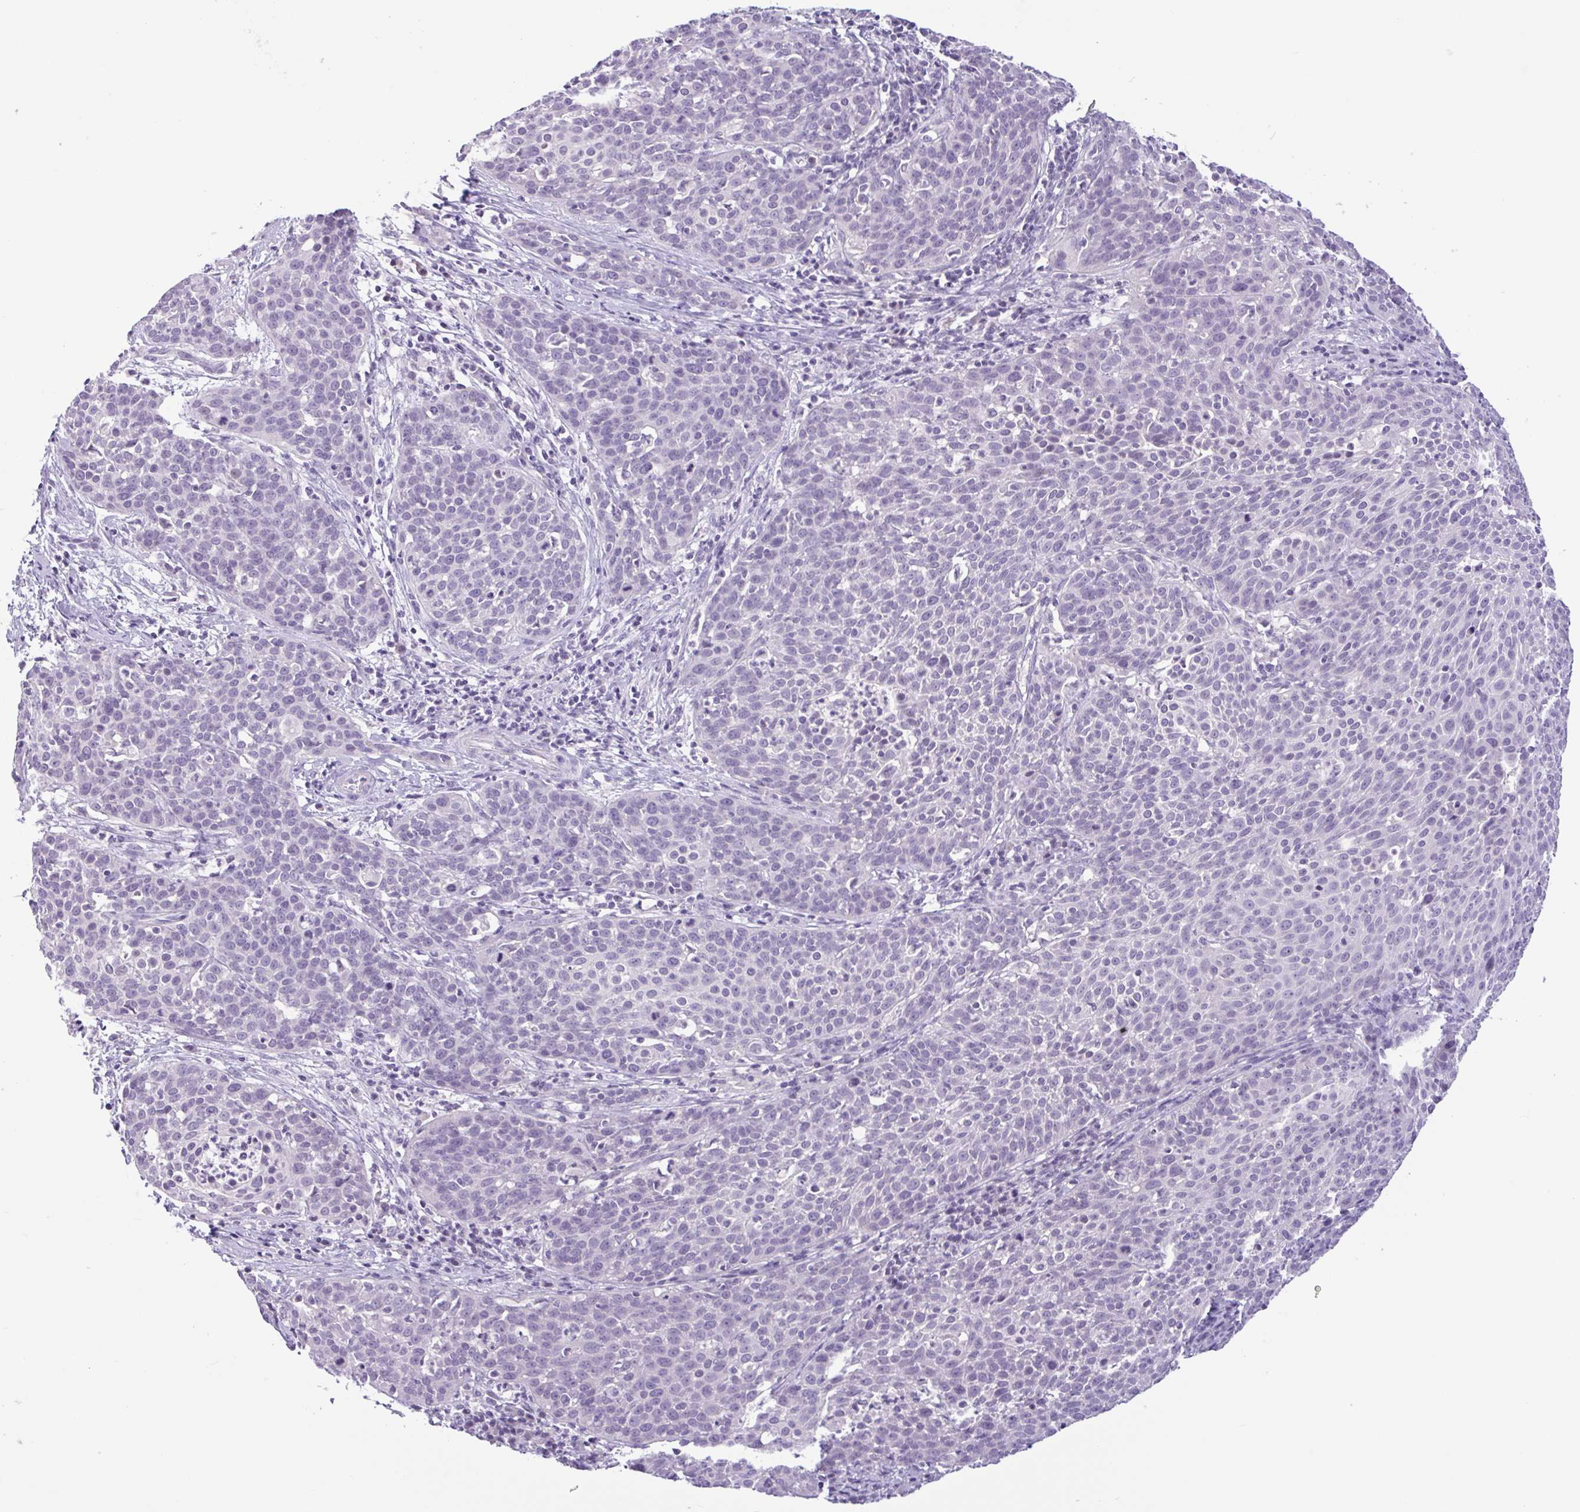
{"staining": {"intensity": "negative", "quantity": "none", "location": "none"}, "tissue": "cervical cancer", "cell_type": "Tumor cells", "image_type": "cancer", "snomed": [{"axis": "morphology", "description": "Squamous cell carcinoma, NOS"}, {"axis": "topography", "description": "Cervix"}], "caption": "Cervical cancer stained for a protein using immunohistochemistry (IHC) displays no expression tumor cells.", "gene": "CTSE", "patient": {"sex": "female", "age": 38}}